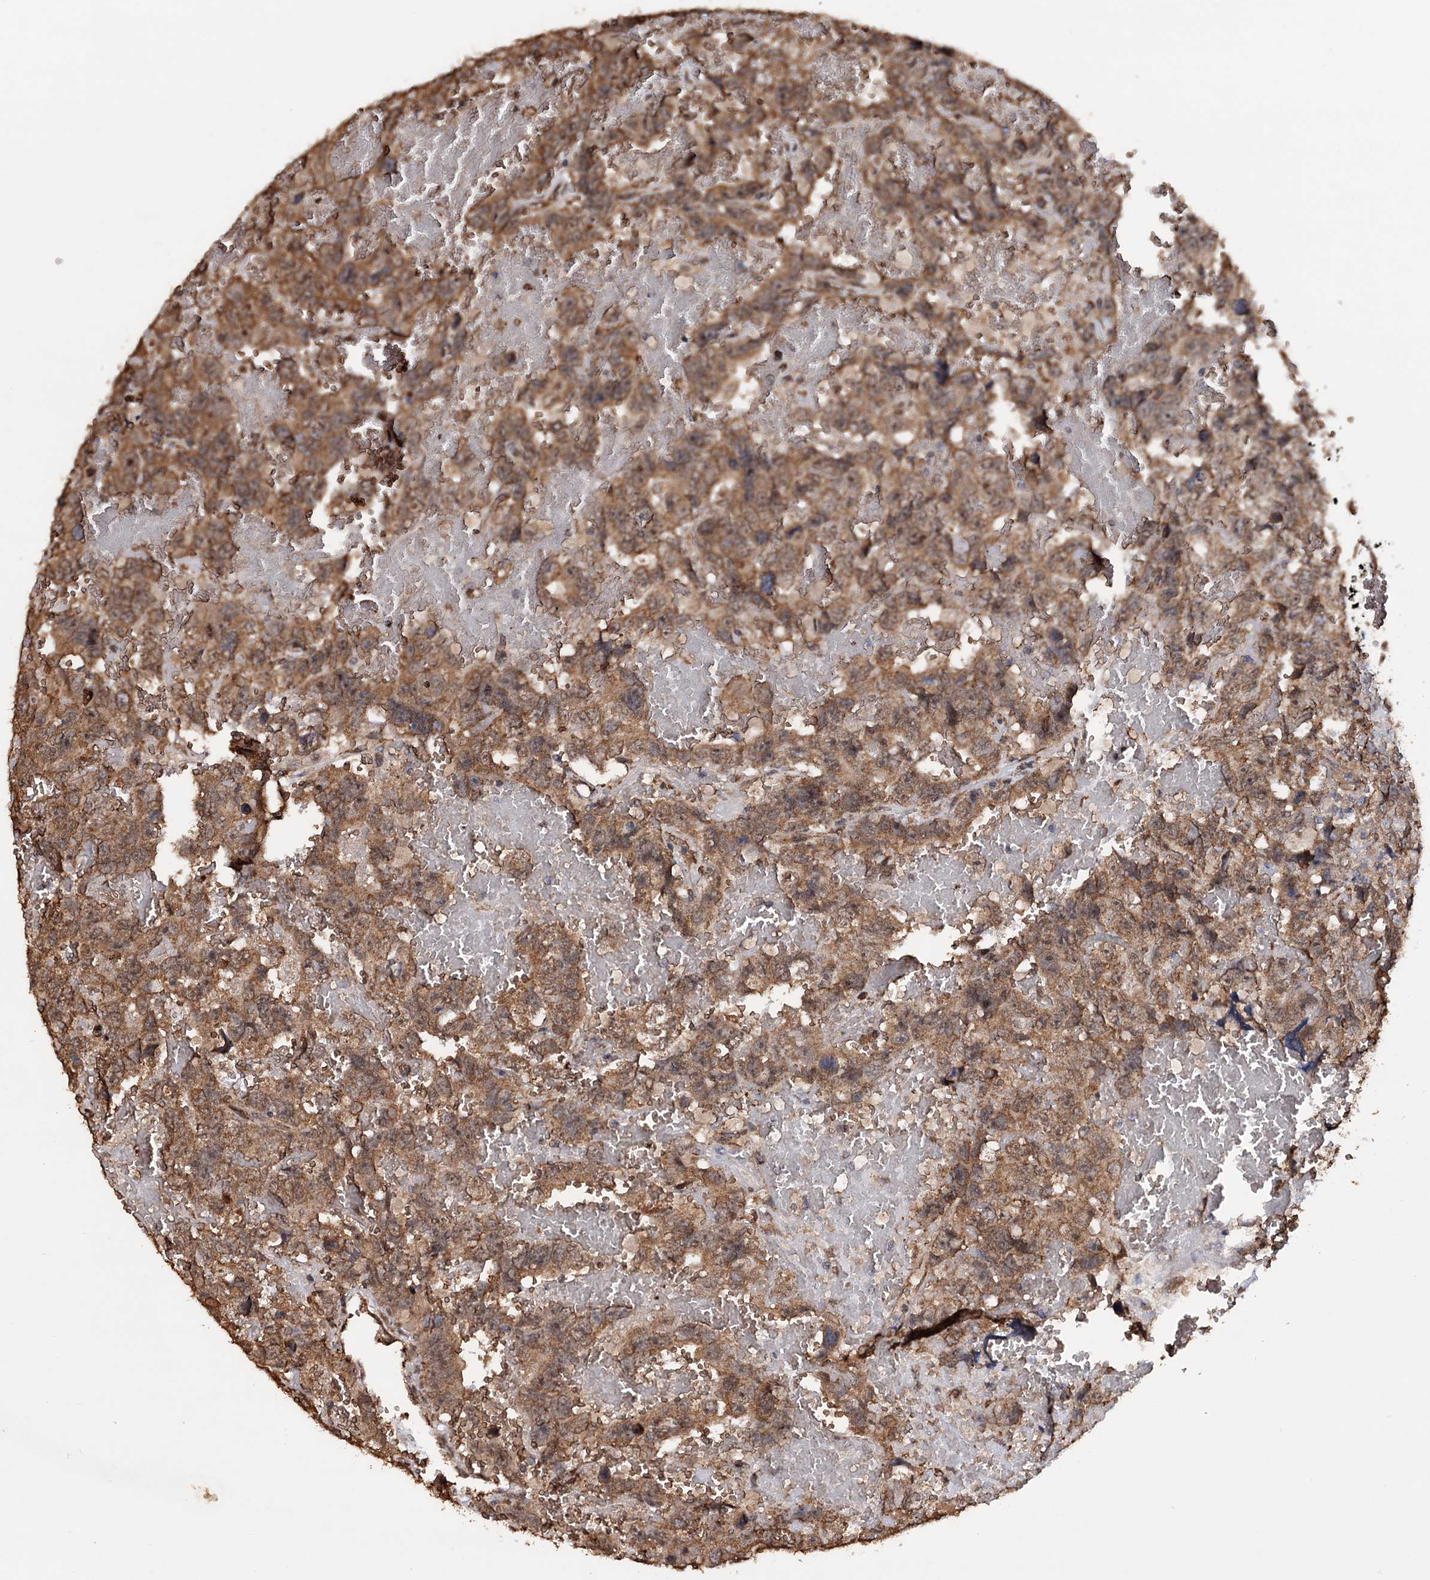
{"staining": {"intensity": "moderate", "quantity": ">75%", "location": "cytoplasmic/membranous,nuclear"}, "tissue": "testis cancer", "cell_type": "Tumor cells", "image_type": "cancer", "snomed": [{"axis": "morphology", "description": "Carcinoma, Embryonal, NOS"}, {"axis": "topography", "description": "Testis"}], "caption": "An image showing moderate cytoplasmic/membranous and nuclear positivity in about >75% of tumor cells in testis embryonal carcinoma, as visualized by brown immunohistochemical staining.", "gene": "TBC1D12", "patient": {"sex": "male", "age": 45}}